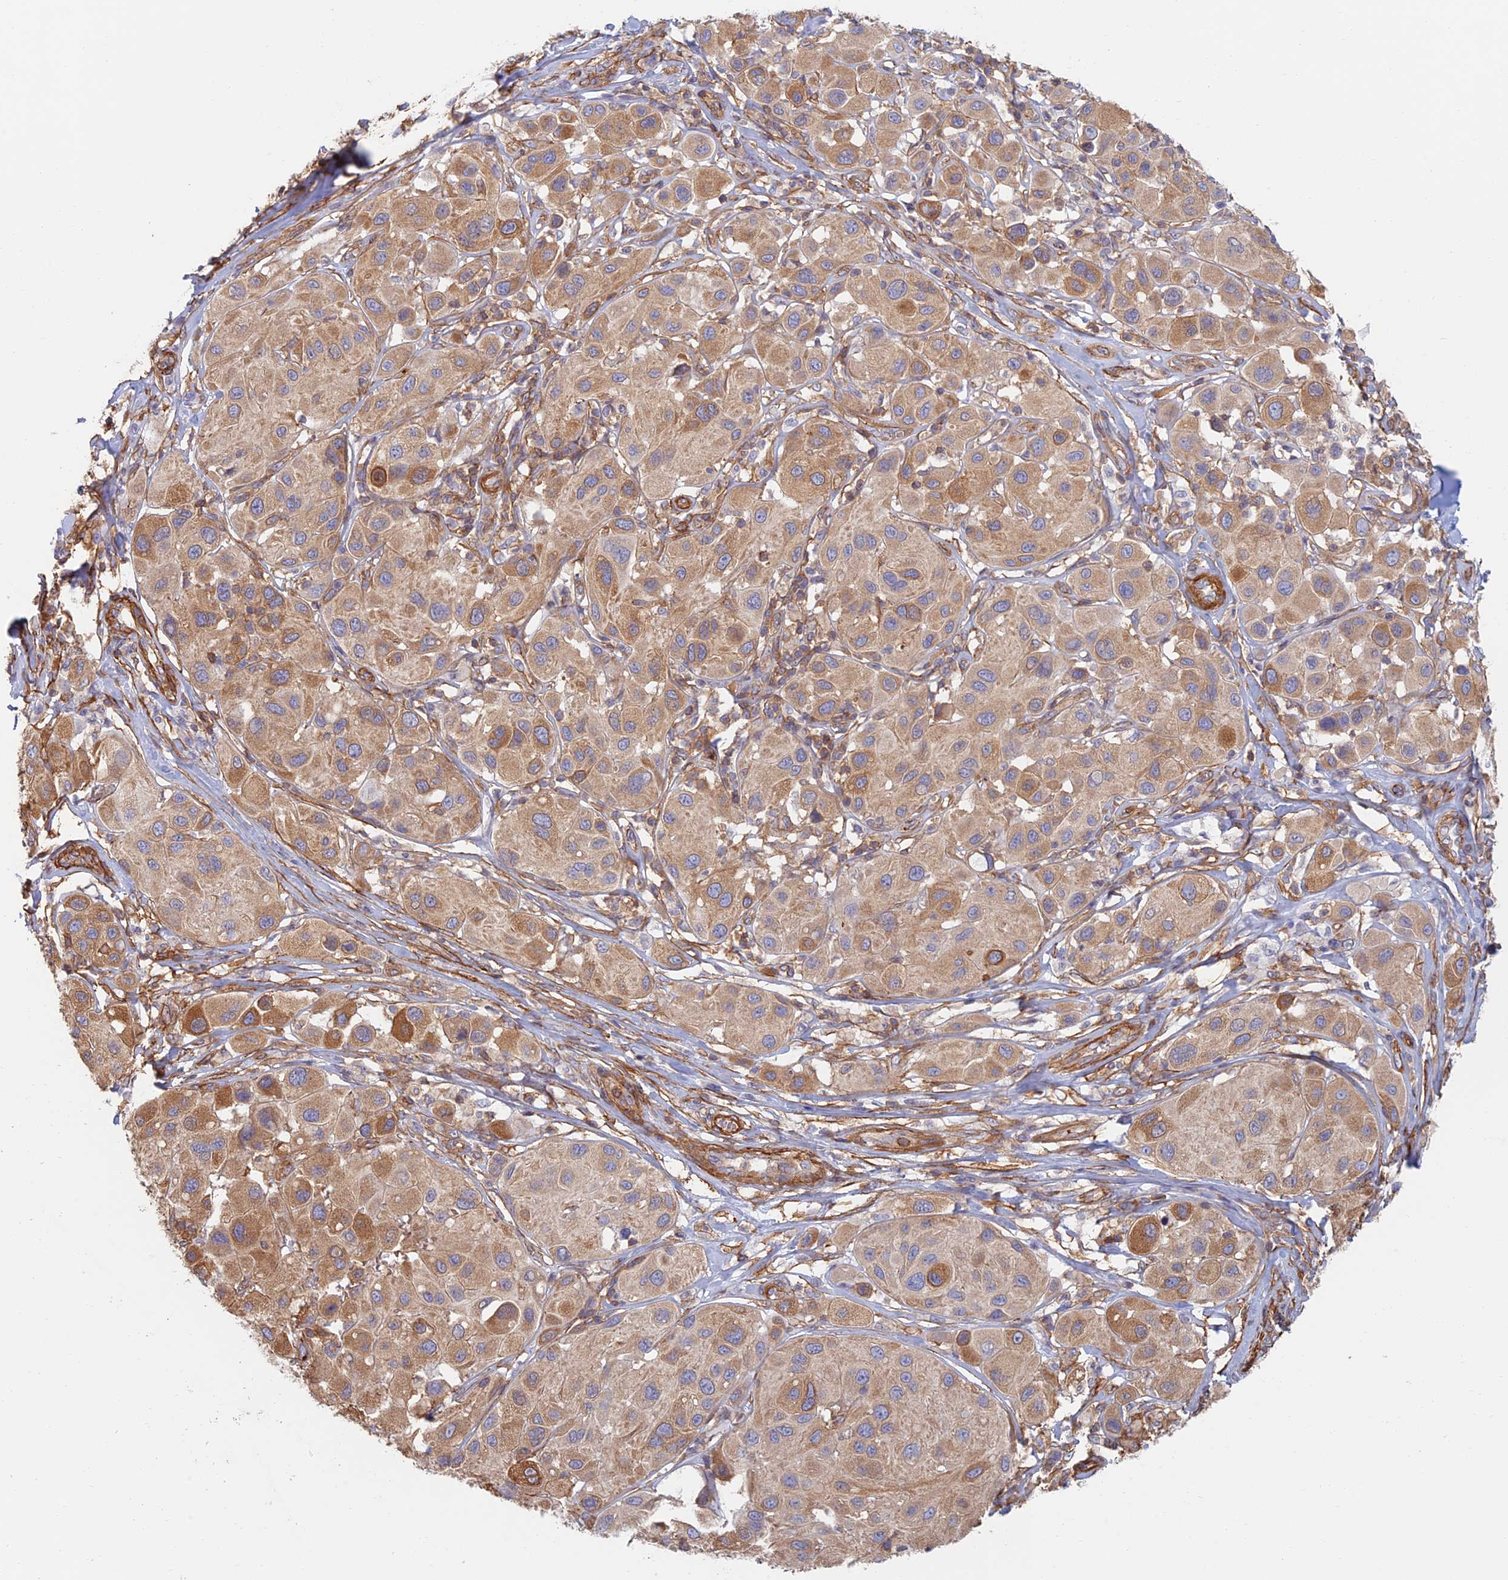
{"staining": {"intensity": "moderate", "quantity": ">75%", "location": "cytoplasmic/membranous"}, "tissue": "melanoma", "cell_type": "Tumor cells", "image_type": "cancer", "snomed": [{"axis": "morphology", "description": "Malignant melanoma, Metastatic site"}, {"axis": "topography", "description": "Skin"}], "caption": "Tumor cells exhibit moderate cytoplasmic/membranous expression in approximately >75% of cells in melanoma.", "gene": "PAK4", "patient": {"sex": "male", "age": 41}}